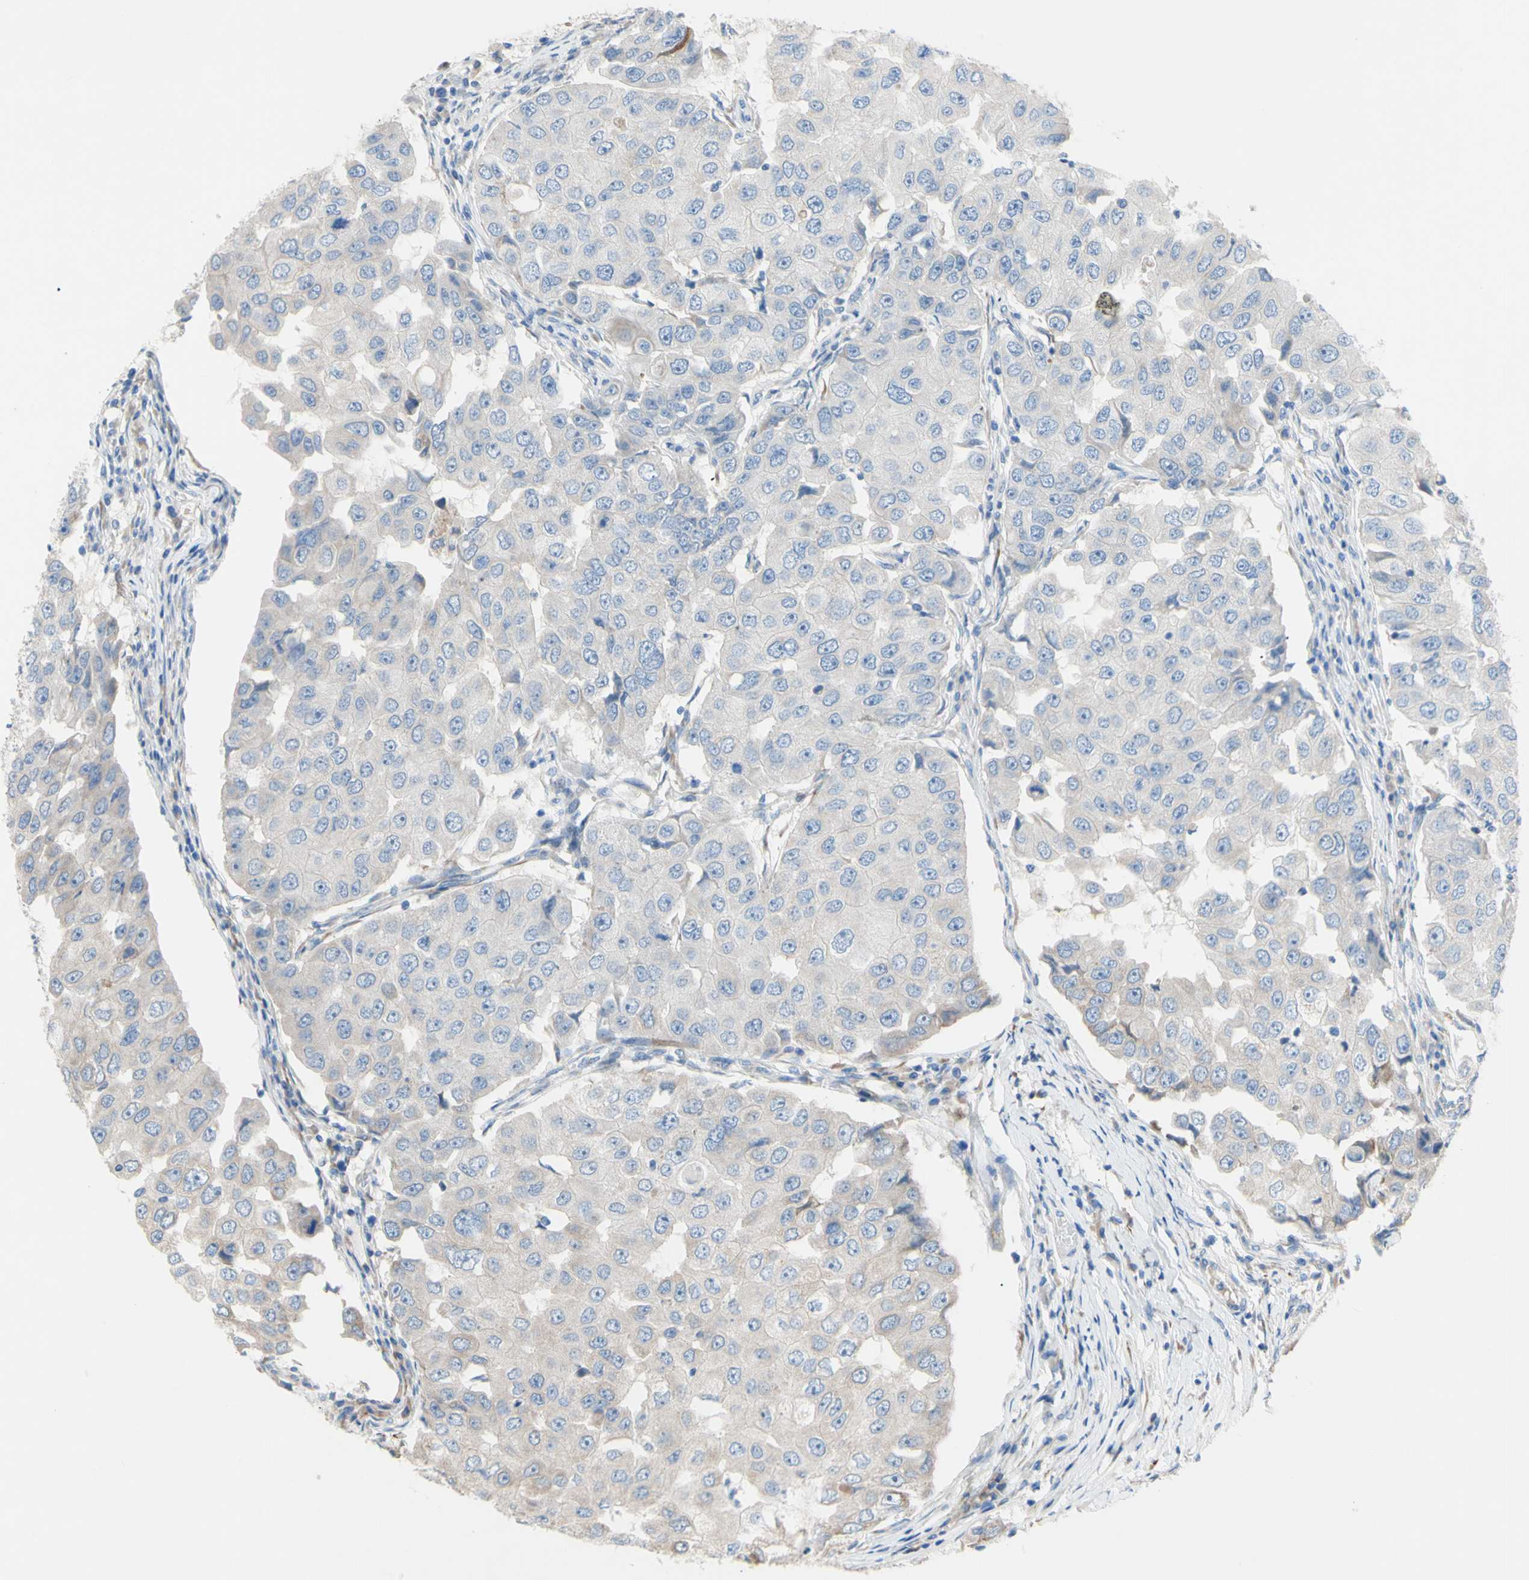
{"staining": {"intensity": "negative", "quantity": "none", "location": "none"}, "tissue": "breast cancer", "cell_type": "Tumor cells", "image_type": "cancer", "snomed": [{"axis": "morphology", "description": "Duct carcinoma"}, {"axis": "topography", "description": "Breast"}], "caption": "Breast intraductal carcinoma was stained to show a protein in brown. There is no significant staining in tumor cells.", "gene": "TMIGD2", "patient": {"sex": "female", "age": 27}}